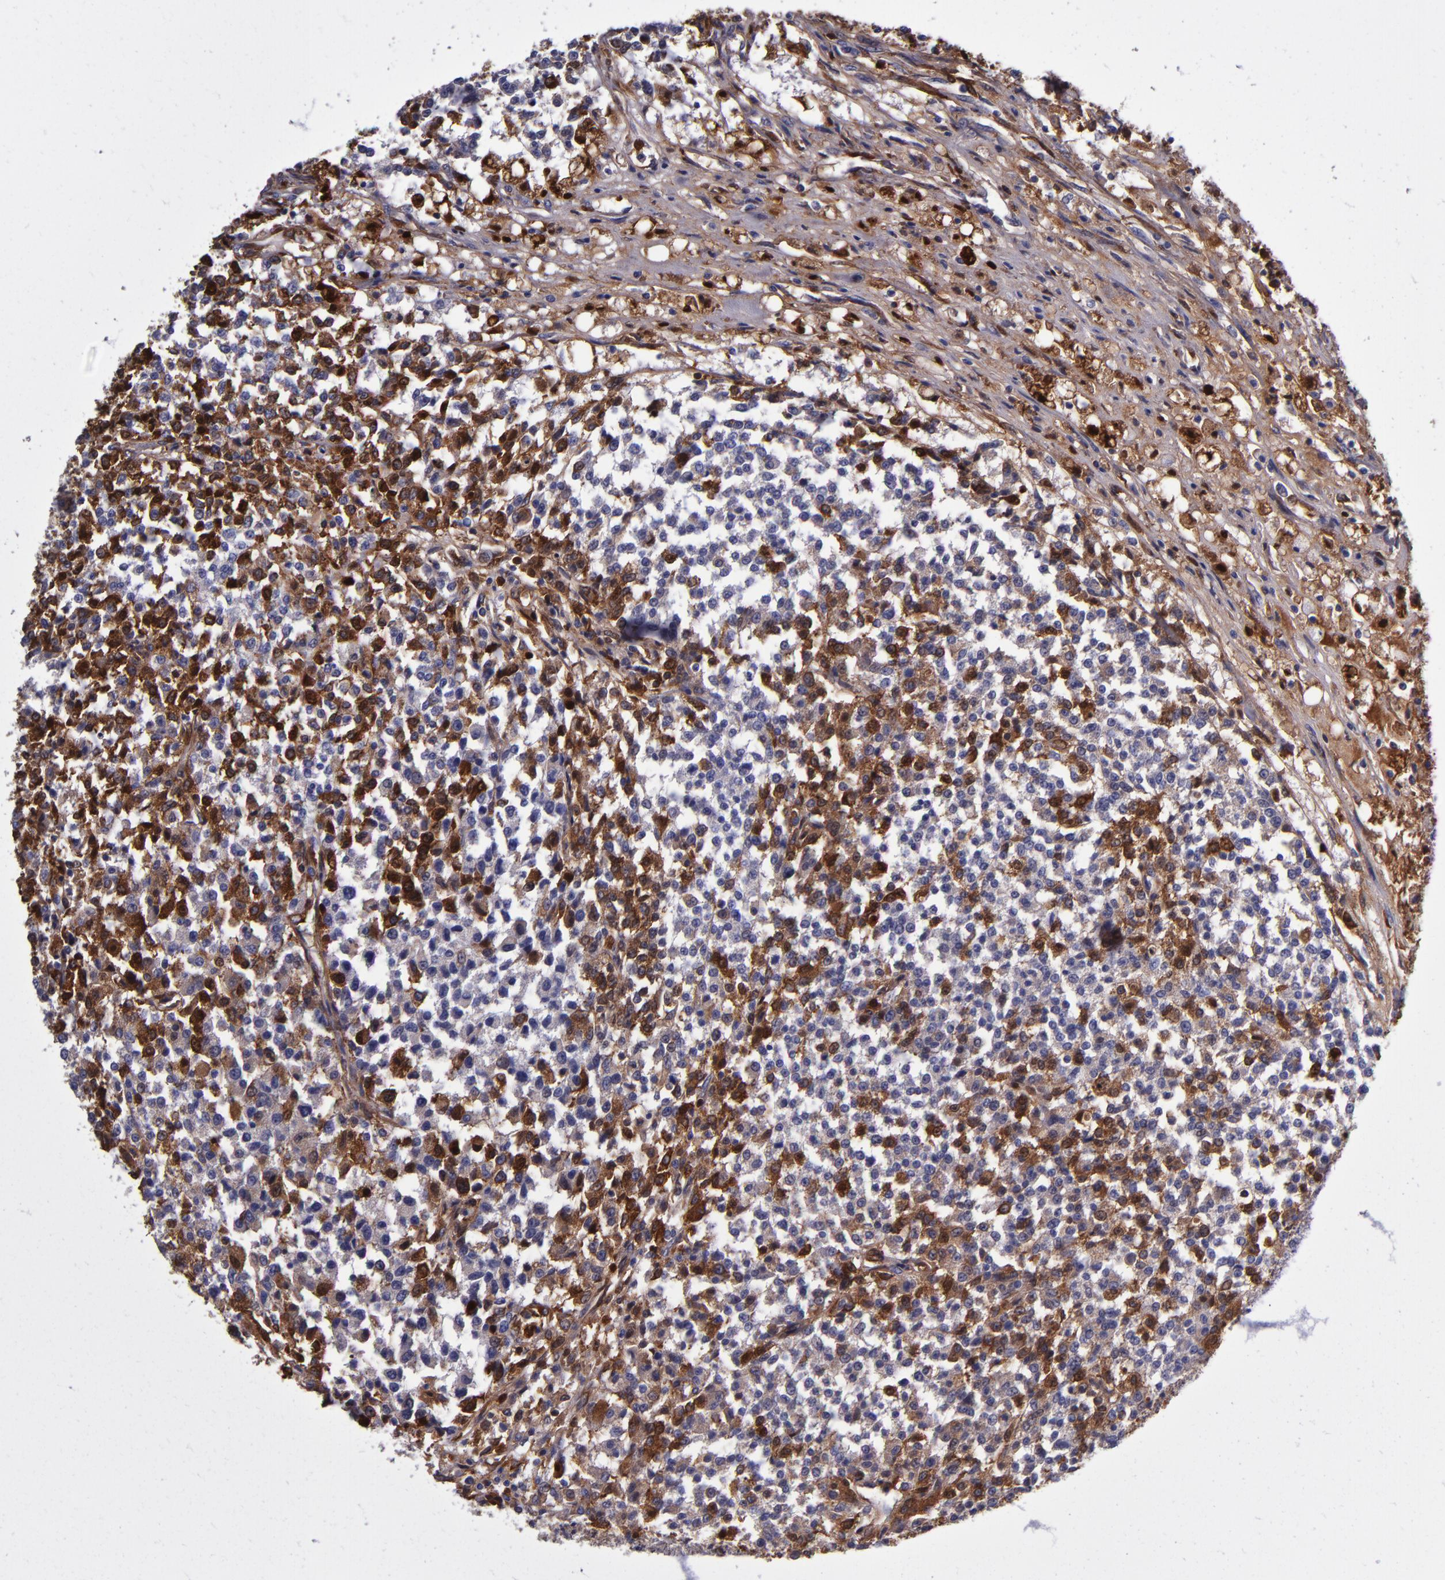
{"staining": {"intensity": "strong", "quantity": "25%-75%", "location": "cytoplasmic/membranous"}, "tissue": "testis cancer", "cell_type": "Tumor cells", "image_type": "cancer", "snomed": [{"axis": "morphology", "description": "Seminoma, NOS"}, {"axis": "topography", "description": "Testis"}], "caption": "A high amount of strong cytoplasmic/membranous positivity is present in about 25%-75% of tumor cells in testis cancer tissue.", "gene": "CLEC3B", "patient": {"sex": "male", "age": 59}}